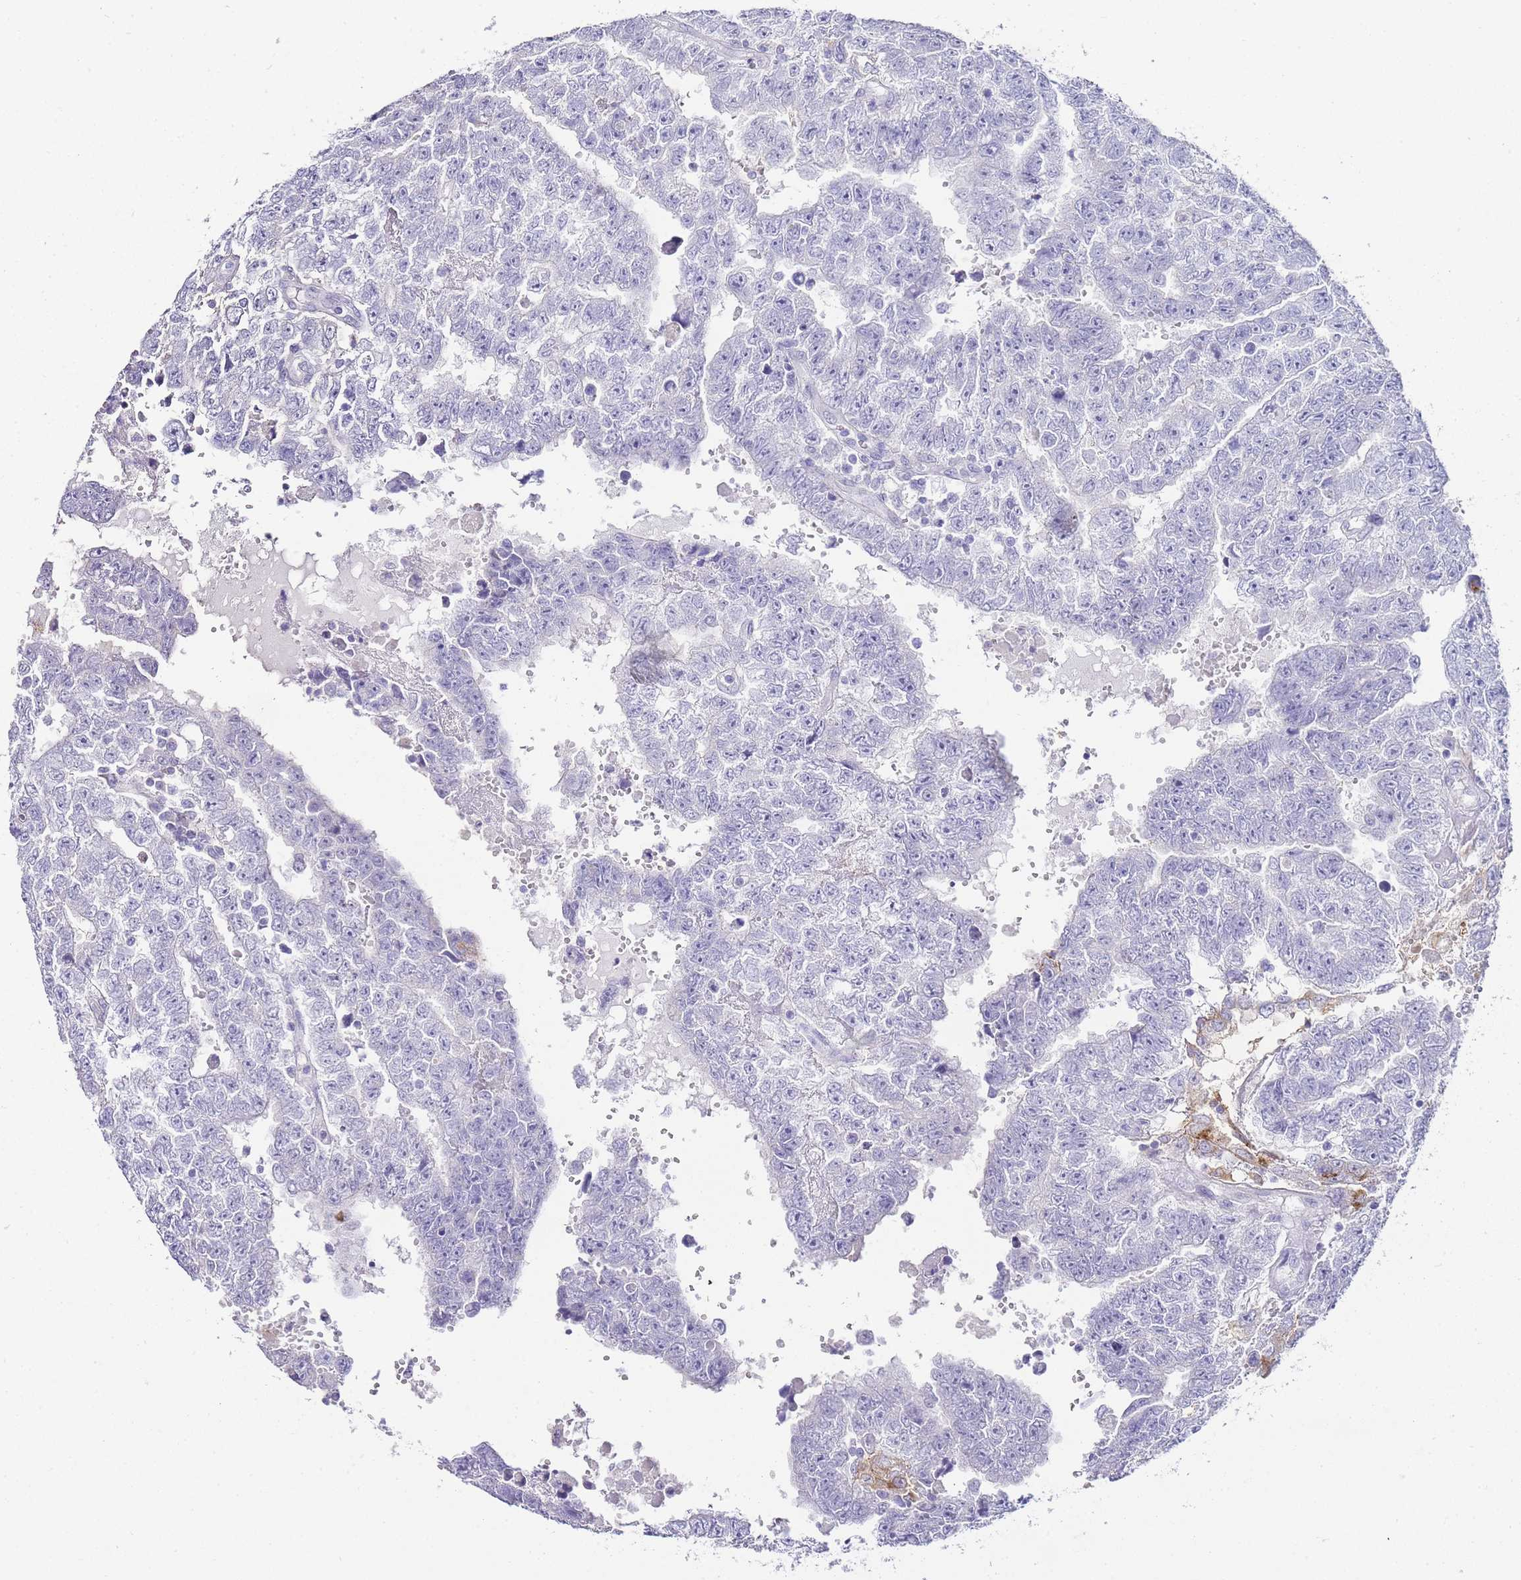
{"staining": {"intensity": "negative", "quantity": "none", "location": "none"}, "tissue": "testis cancer", "cell_type": "Tumor cells", "image_type": "cancer", "snomed": [{"axis": "morphology", "description": "Carcinoma, Embryonal, NOS"}, {"axis": "topography", "description": "Testis"}], "caption": "IHC micrograph of human testis cancer (embryonal carcinoma) stained for a protein (brown), which displays no staining in tumor cells.", "gene": "DPP4", "patient": {"sex": "male", "age": 25}}